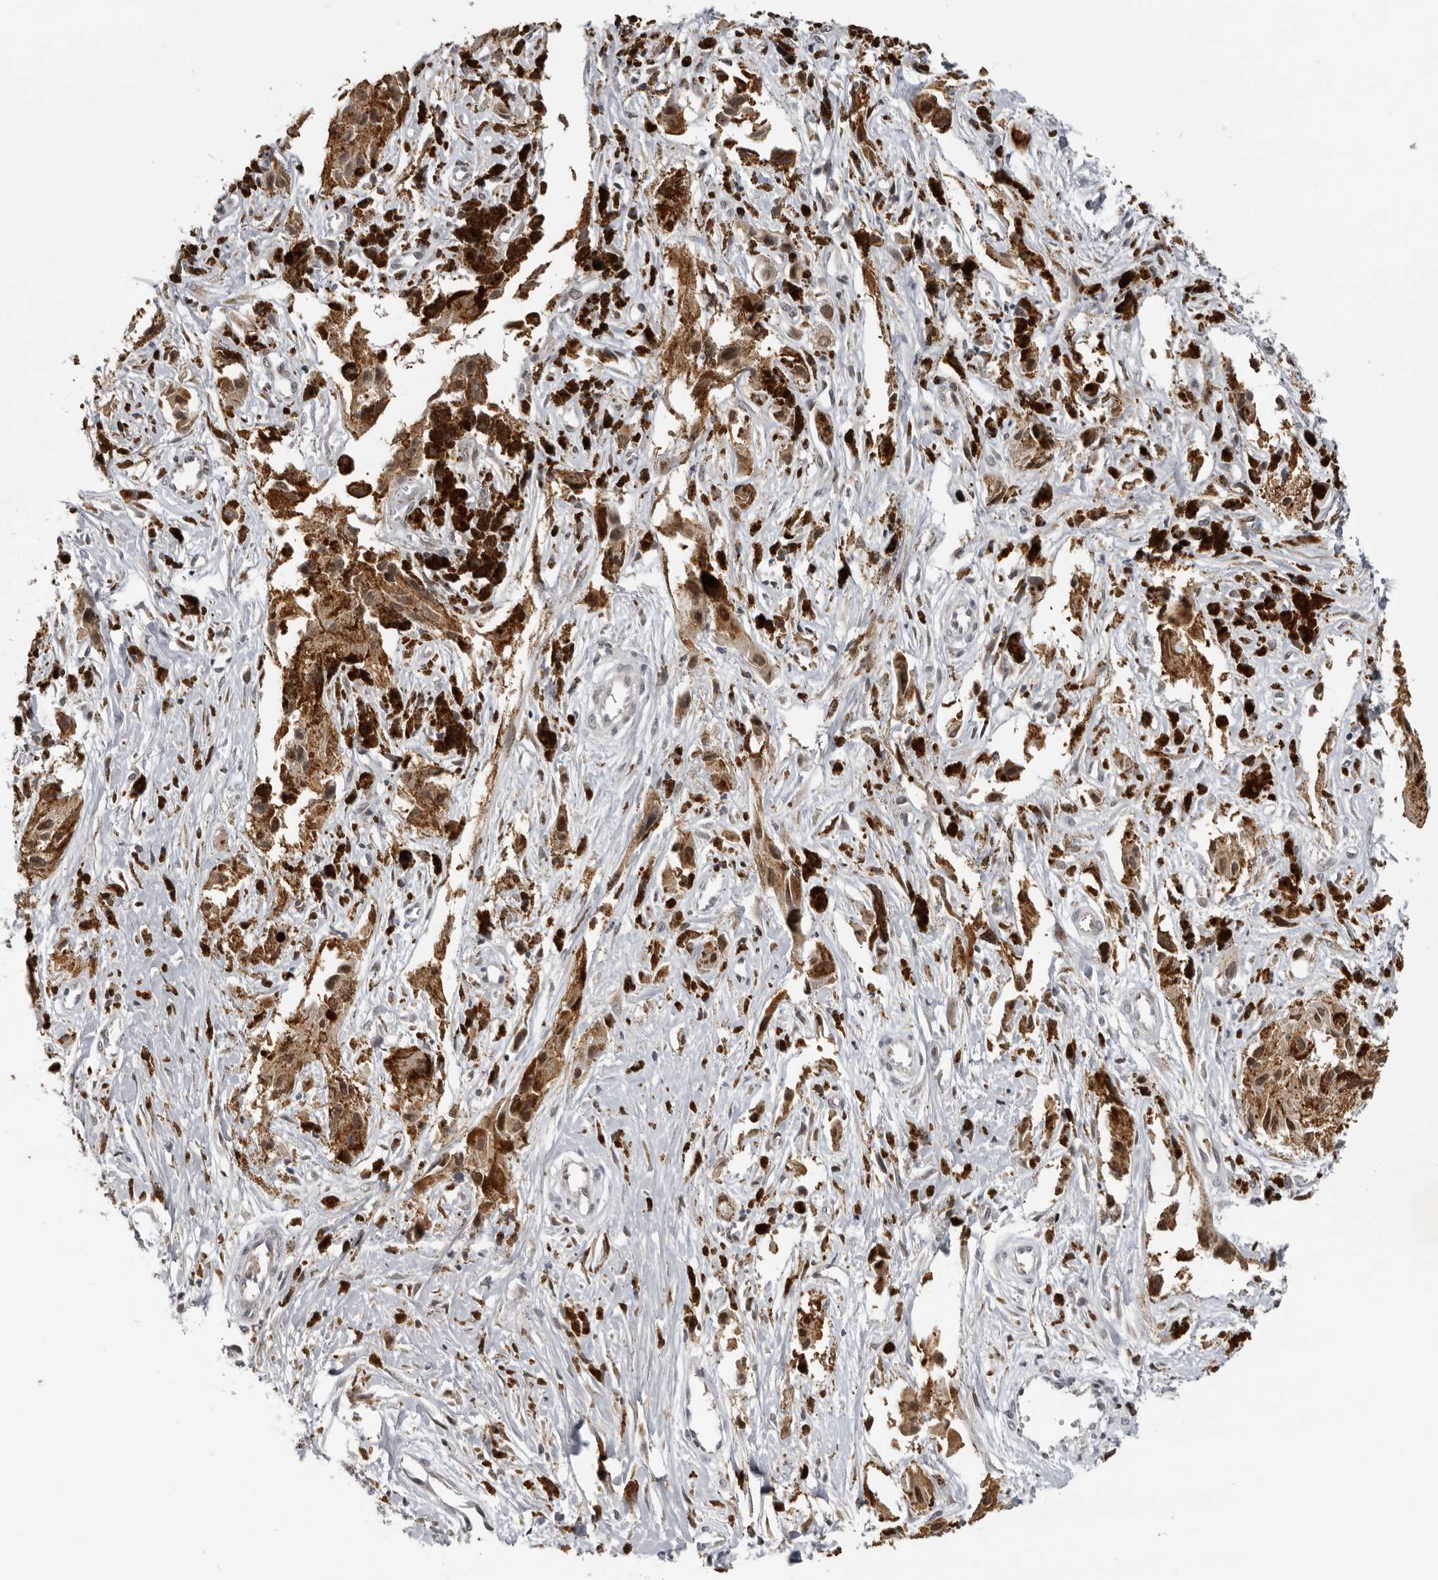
{"staining": {"intensity": "negative", "quantity": "none", "location": "none"}, "tissue": "melanoma", "cell_type": "Tumor cells", "image_type": "cancer", "snomed": [{"axis": "morphology", "description": "Malignant melanoma, NOS"}, {"axis": "topography", "description": "Skin"}], "caption": "IHC image of neoplastic tissue: human malignant melanoma stained with DAB exhibits no significant protein staining in tumor cells.", "gene": "KIF2B", "patient": {"sex": "male", "age": 88}}